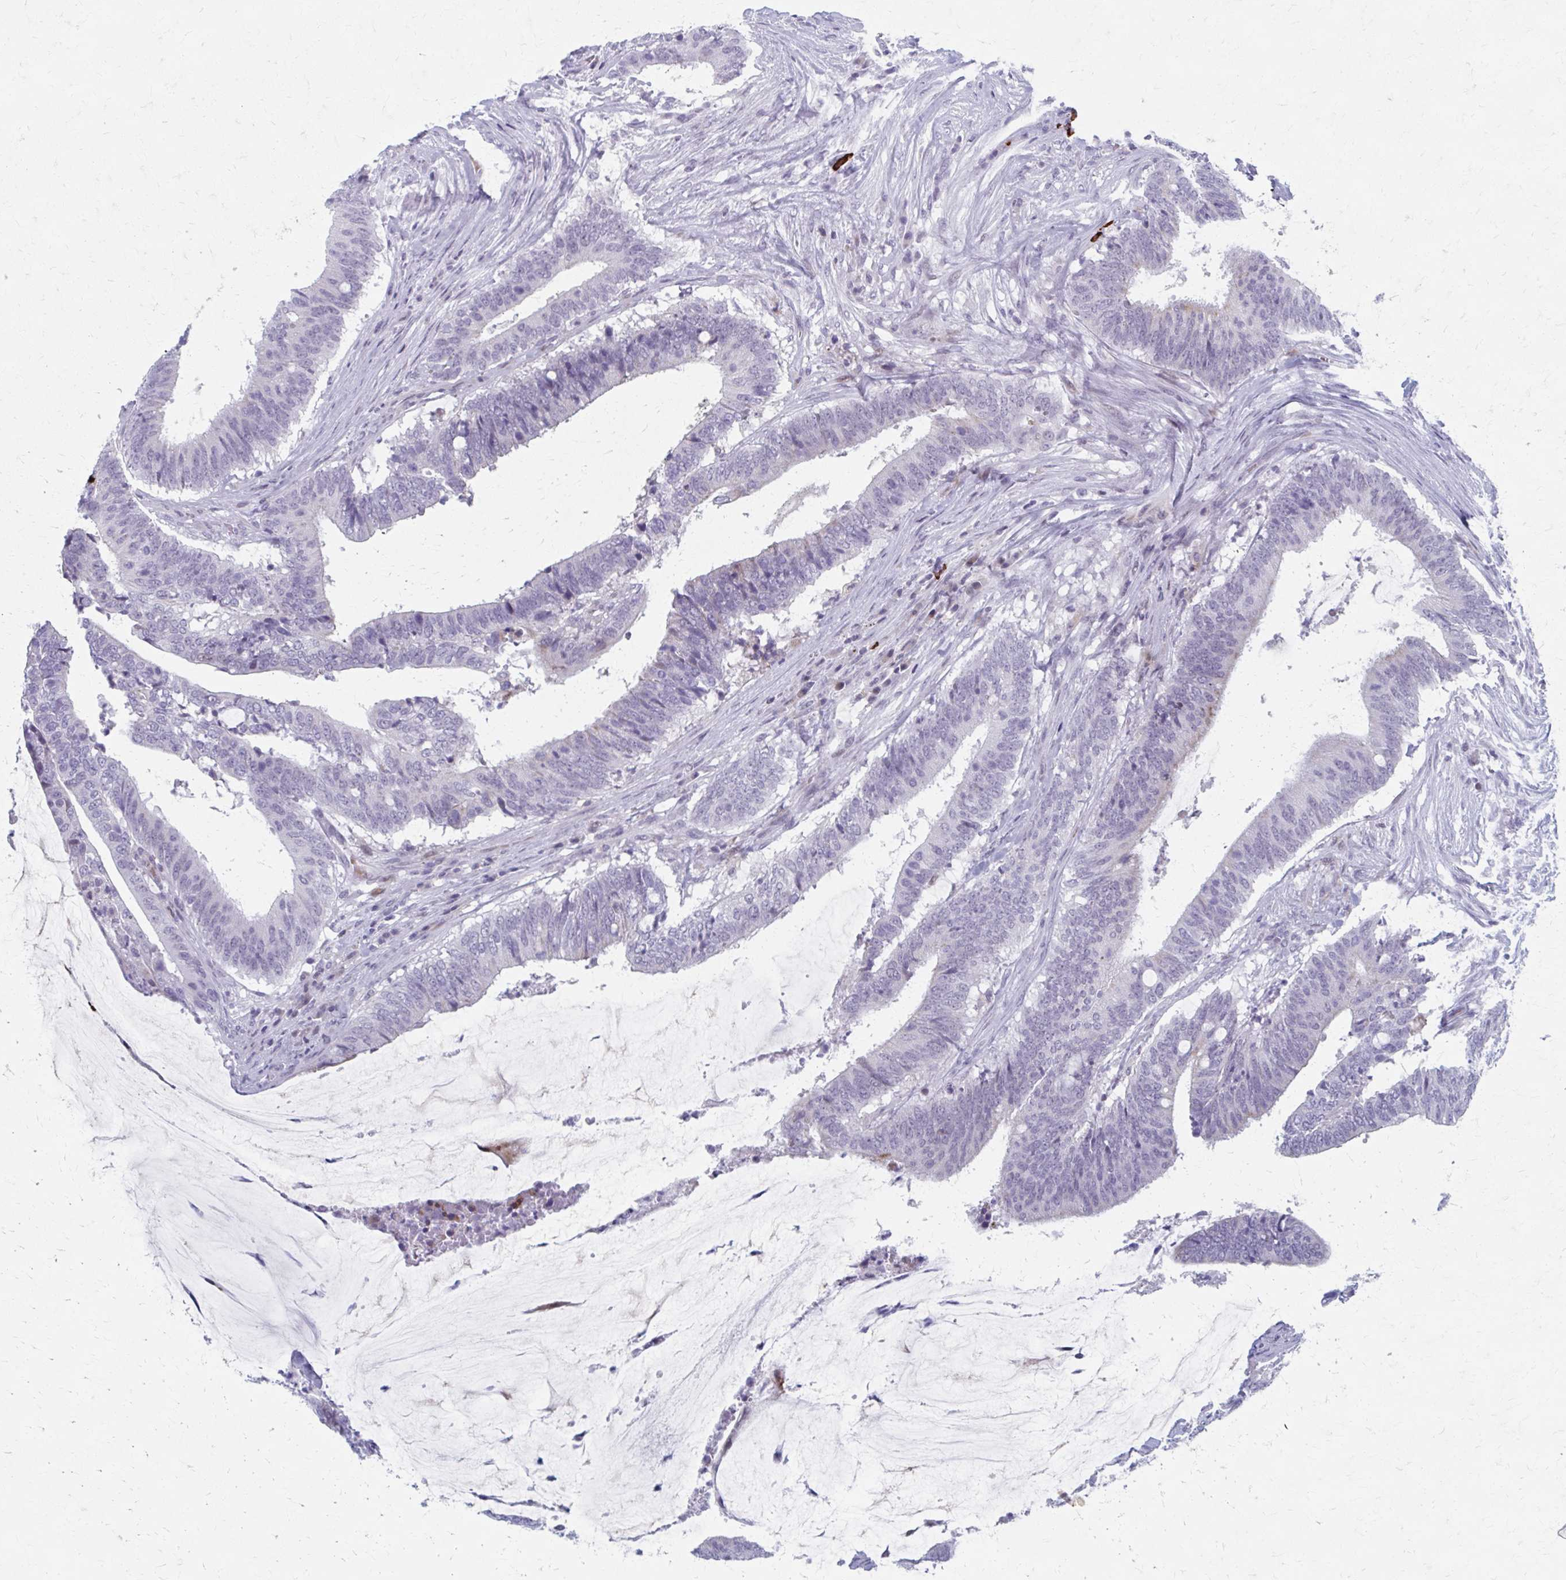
{"staining": {"intensity": "negative", "quantity": "none", "location": "none"}, "tissue": "colorectal cancer", "cell_type": "Tumor cells", "image_type": "cancer", "snomed": [{"axis": "morphology", "description": "Adenocarcinoma, NOS"}, {"axis": "topography", "description": "Colon"}], "caption": "The immunohistochemistry photomicrograph has no significant staining in tumor cells of colorectal adenocarcinoma tissue.", "gene": "ABHD16B", "patient": {"sex": "female", "age": 43}}